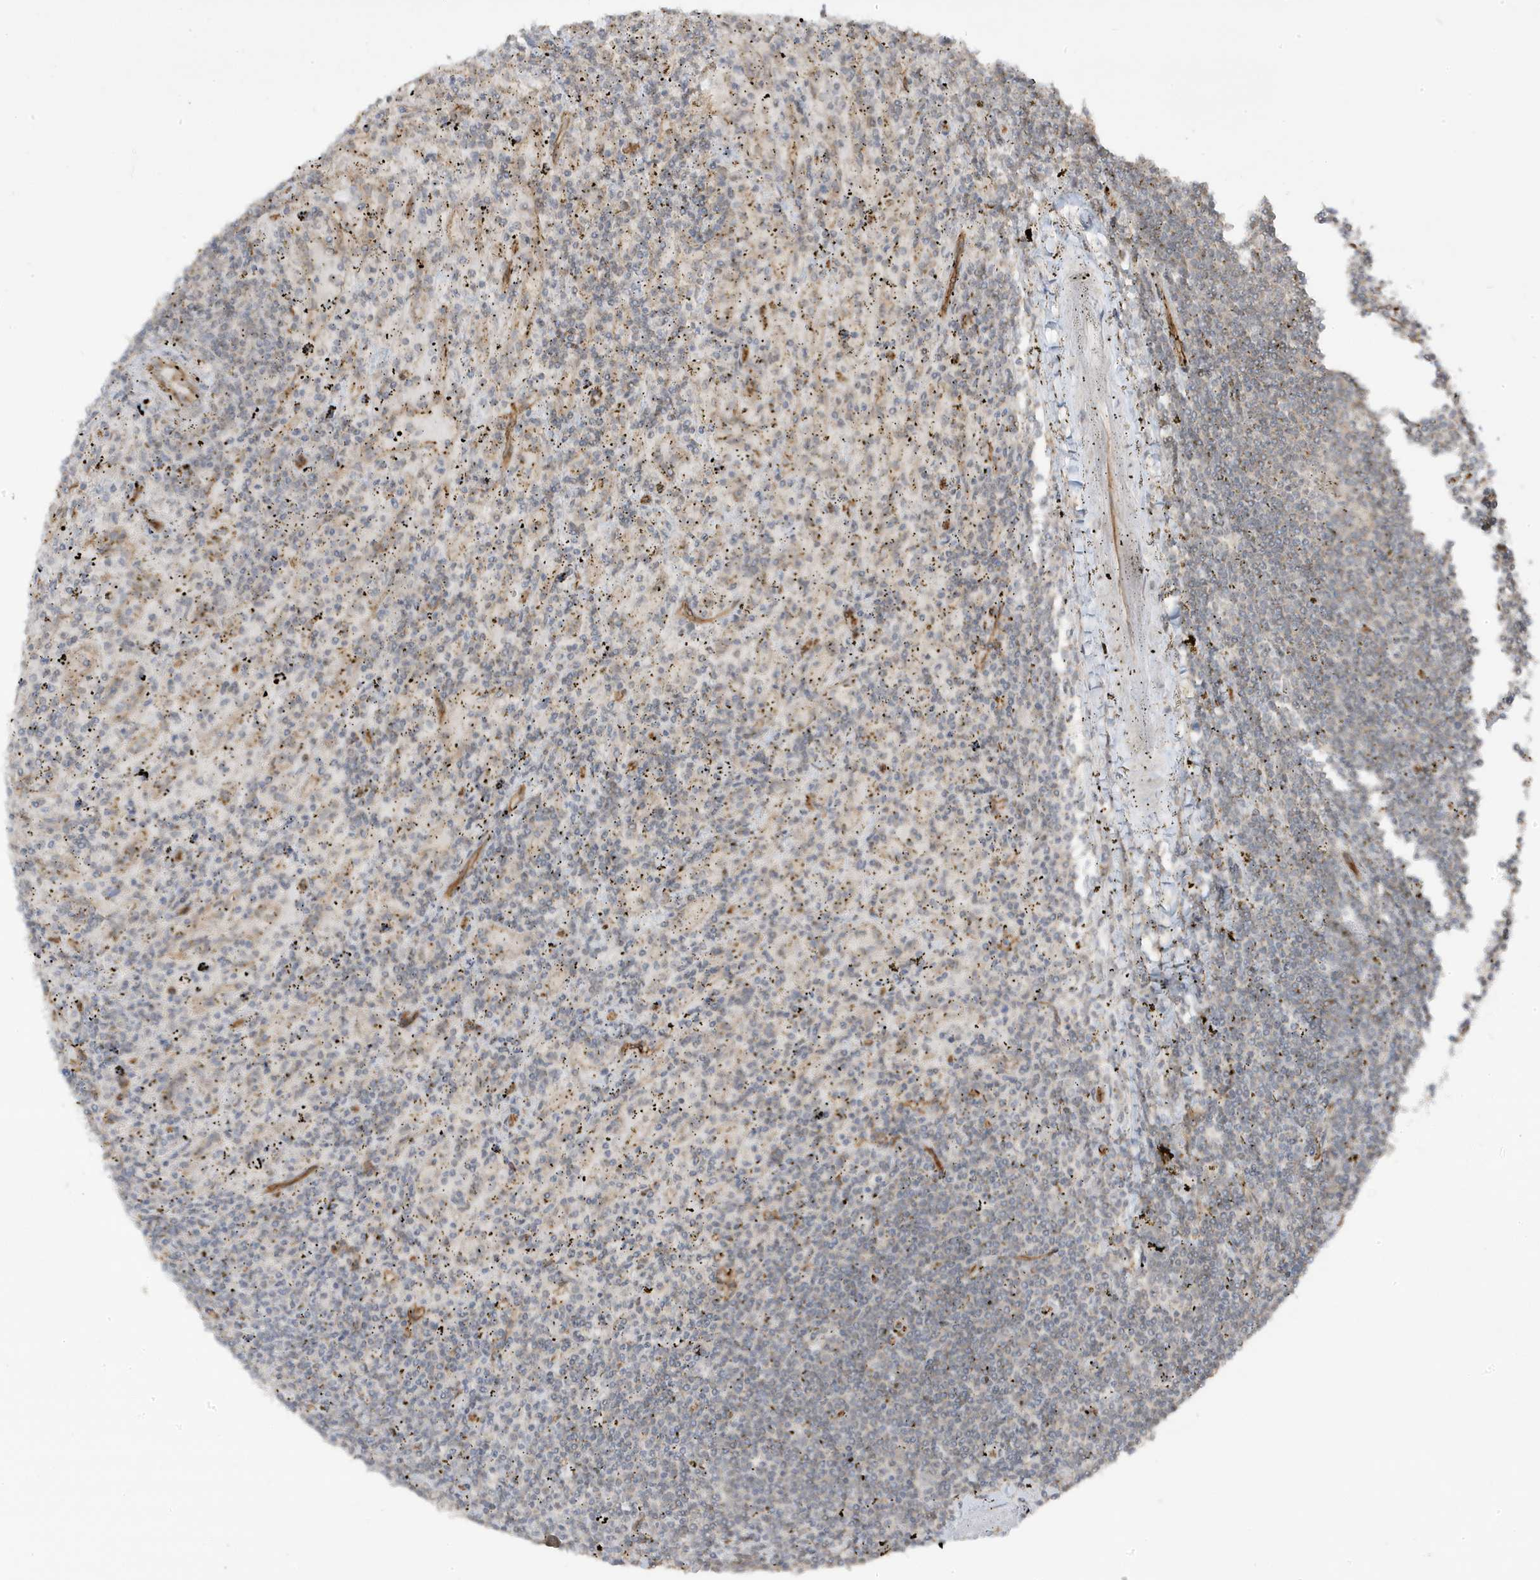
{"staining": {"intensity": "negative", "quantity": "none", "location": "none"}, "tissue": "lymphoma", "cell_type": "Tumor cells", "image_type": "cancer", "snomed": [{"axis": "morphology", "description": "Malignant lymphoma, non-Hodgkin's type, Low grade"}, {"axis": "topography", "description": "Spleen"}], "caption": "Lymphoma stained for a protein using immunohistochemistry (IHC) demonstrates no positivity tumor cells.", "gene": "DNAJC12", "patient": {"sex": "male", "age": 76}}